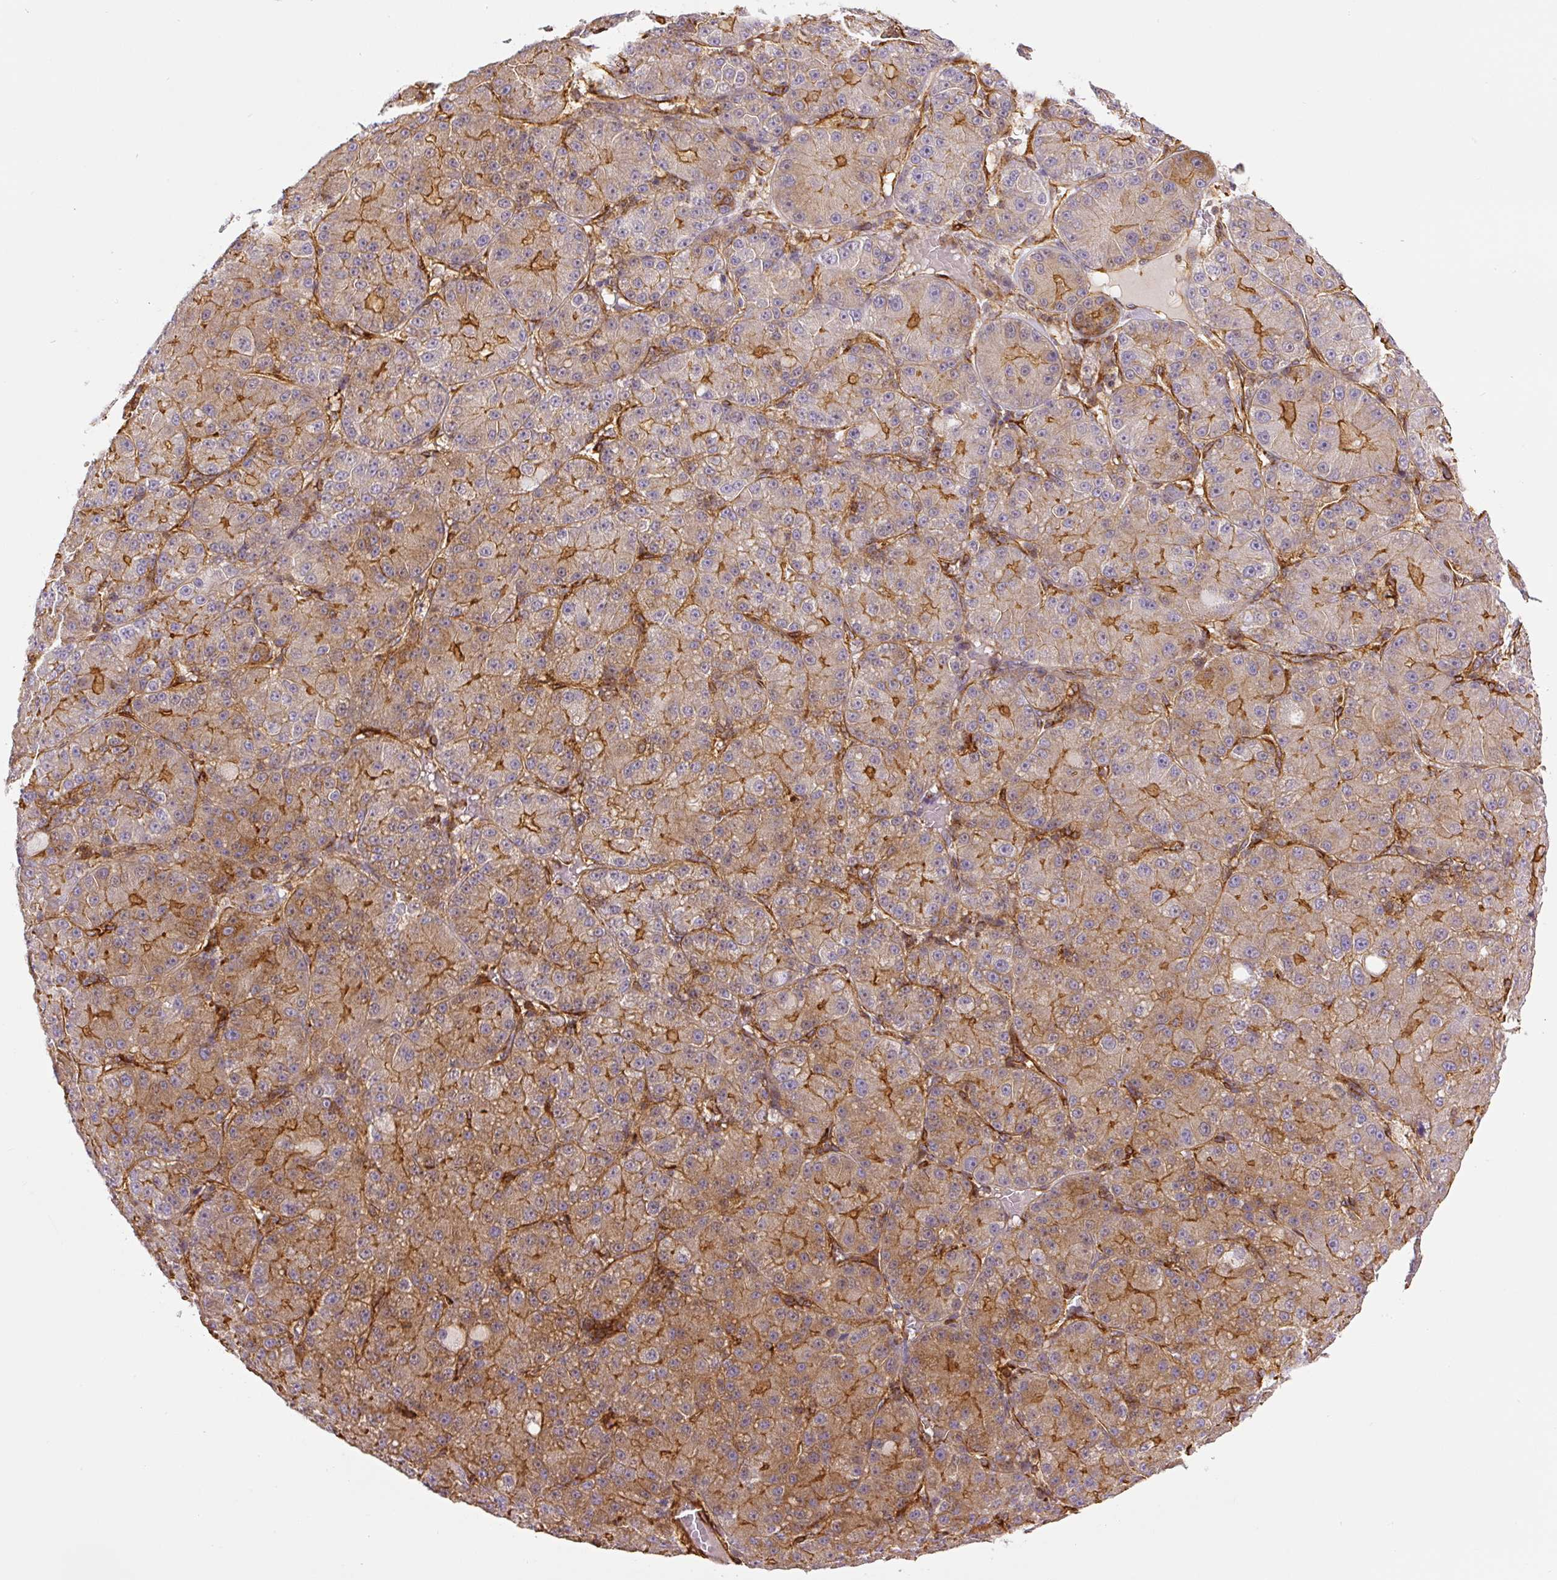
{"staining": {"intensity": "moderate", "quantity": ">75%", "location": "cytoplasmic/membranous"}, "tissue": "liver cancer", "cell_type": "Tumor cells", "image_type": "cancer", "snomed": [{"axis": "morphology", "description": "Carcinoma, Hepatocellular, NOS"}, {"axis": "topography", "description": "Liver"}], "caption": "The photomicrograph demonstrates a brown stain indicating the presence of a protein in the cytoplasmic/membranous of tumor cells in liver cancer. (IHC, brightfield microscopy, high magnification).", "gene": "MYL12A", "patient": {"sex": "male", "age": 67}}